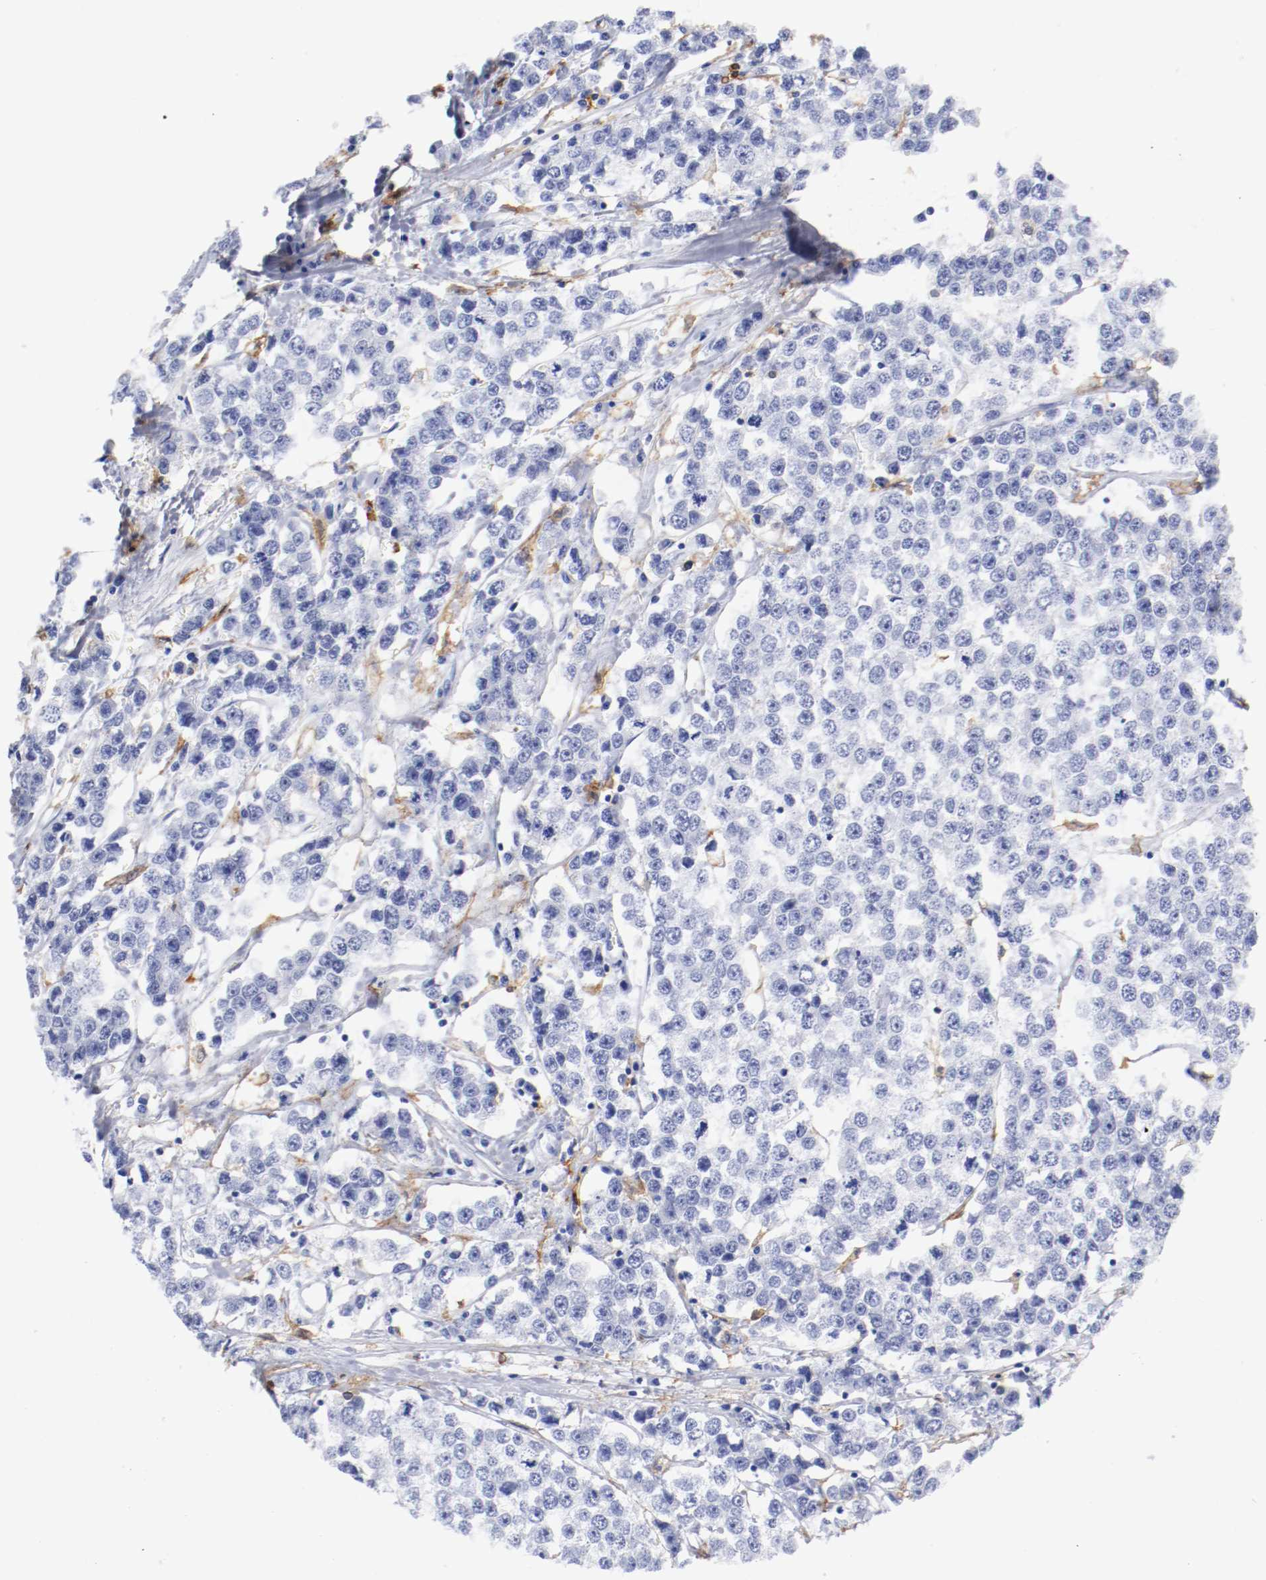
{"staining": {"intensity": "negative", "quantity": "none", "location": "none"}, "tissue": "testis cancer", "cell_type": "Tumor cells", "image_type": "cancer", "snomed": [{"axis": "morphology", "description": "Seminoma, NOS"}, {"axis": "morphology", "description": "Carcinoma, Embryonal, NOS"}, {"axis": "topography", "description": "Testis"}], "caption": "This is an immunohistochemistry micrograph of human embryonal carcinoma (testis). There is no expression in tumor cells.", "gene": "ITGAX", "patient": {"sex": "male", "age": 52}}